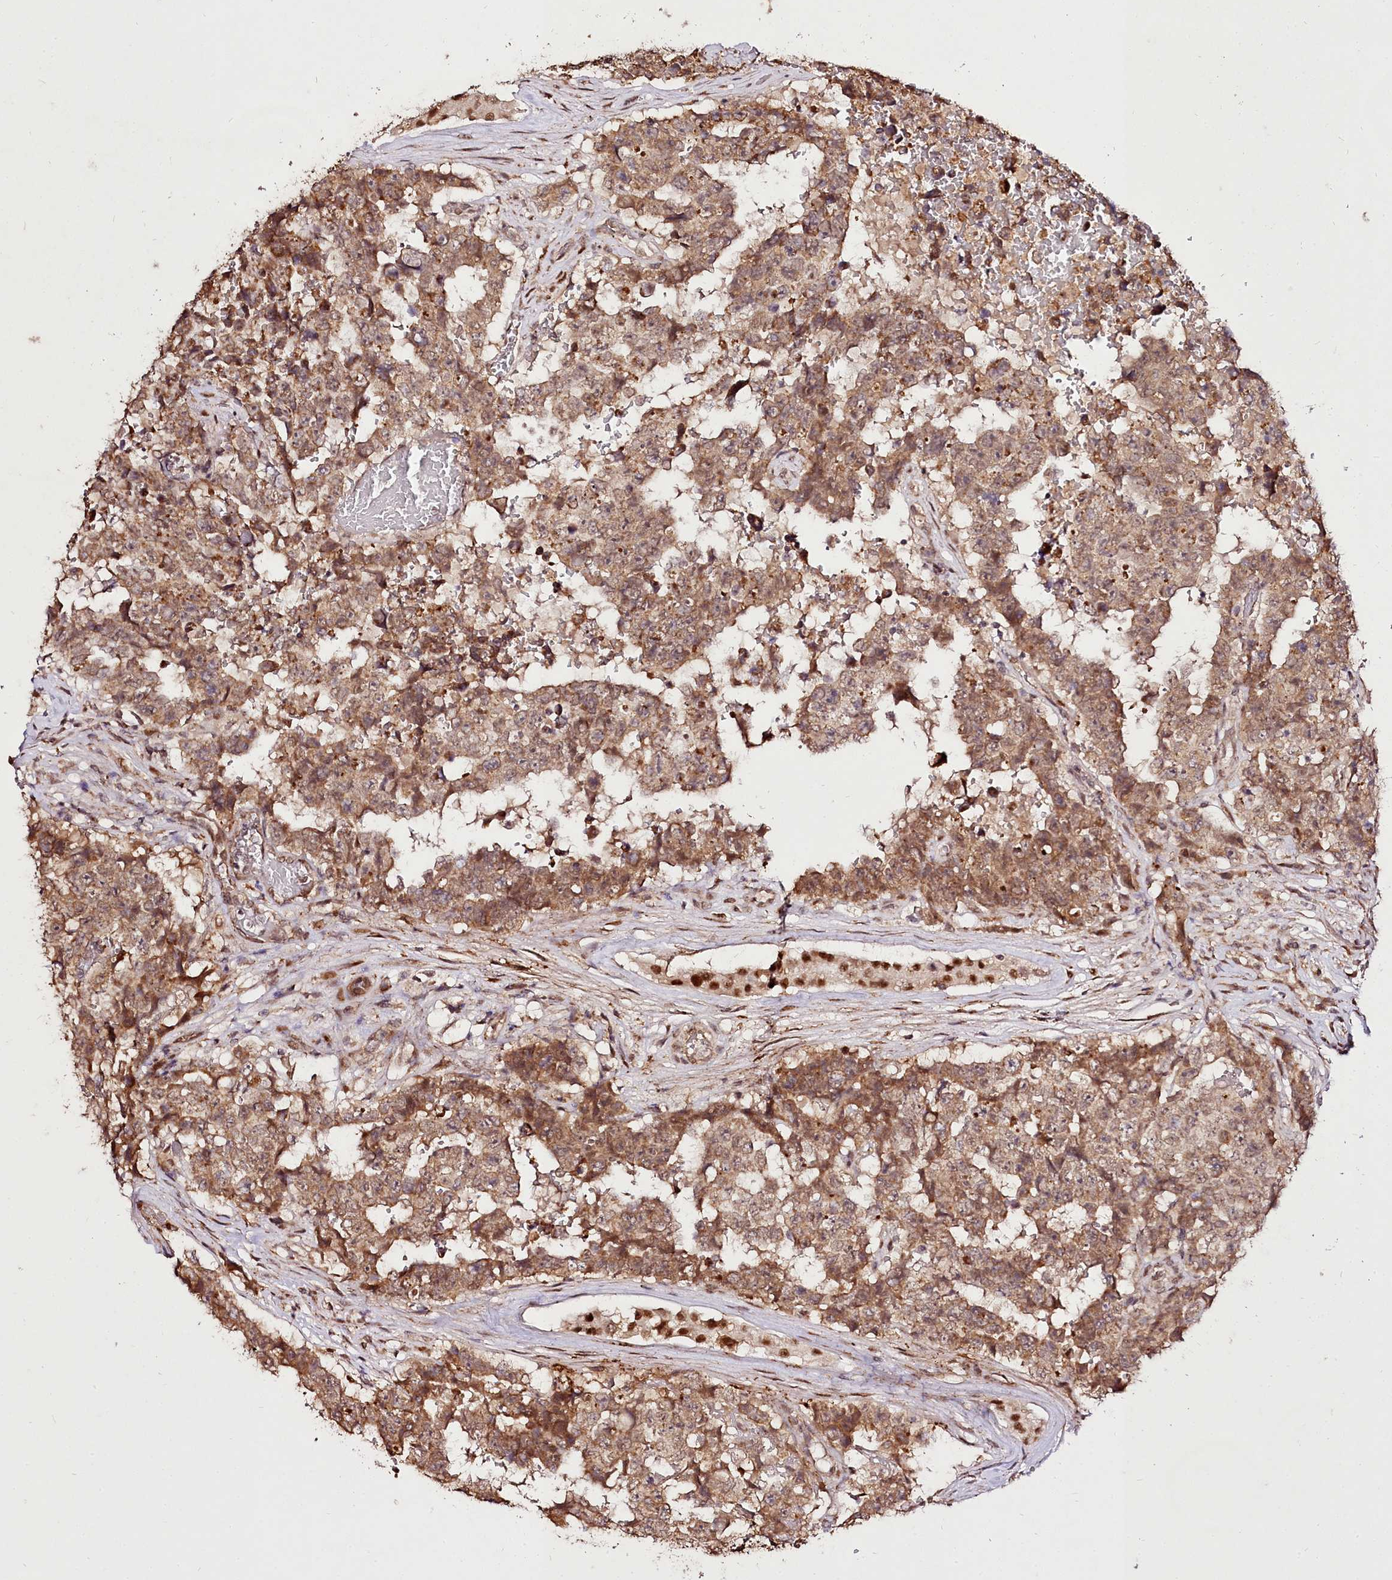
{"staining": {"intensity": "moderate", "quantity": ">75%", "location": "cytoplasmic/membranous,nuclear"}, "tissue": "testis cancer", "cell_type": "Tumor cells", "image_type": "cancer", "snomed": [{"axis": "morphology", "description": "Normal tissue, NOS"}, {"axis": "morphology", "description": "Carcinoma, Embryonal, NOS"}, {"axis": "topography", "description": "Testis"}, {"axis": "topography", "description": "Epididymis"}], "caption": "Immunohistochemistry (IHC) (DAB (3,3'-diaminobenzidine)) staining of human embryonal carcinoma (testis) displays moderate cytoplasmic/membranous and nuclear protein staining in about >75% of tumor cells.", "gene": "EDIL3", "patient": {"sex": "male", "age": 25}}